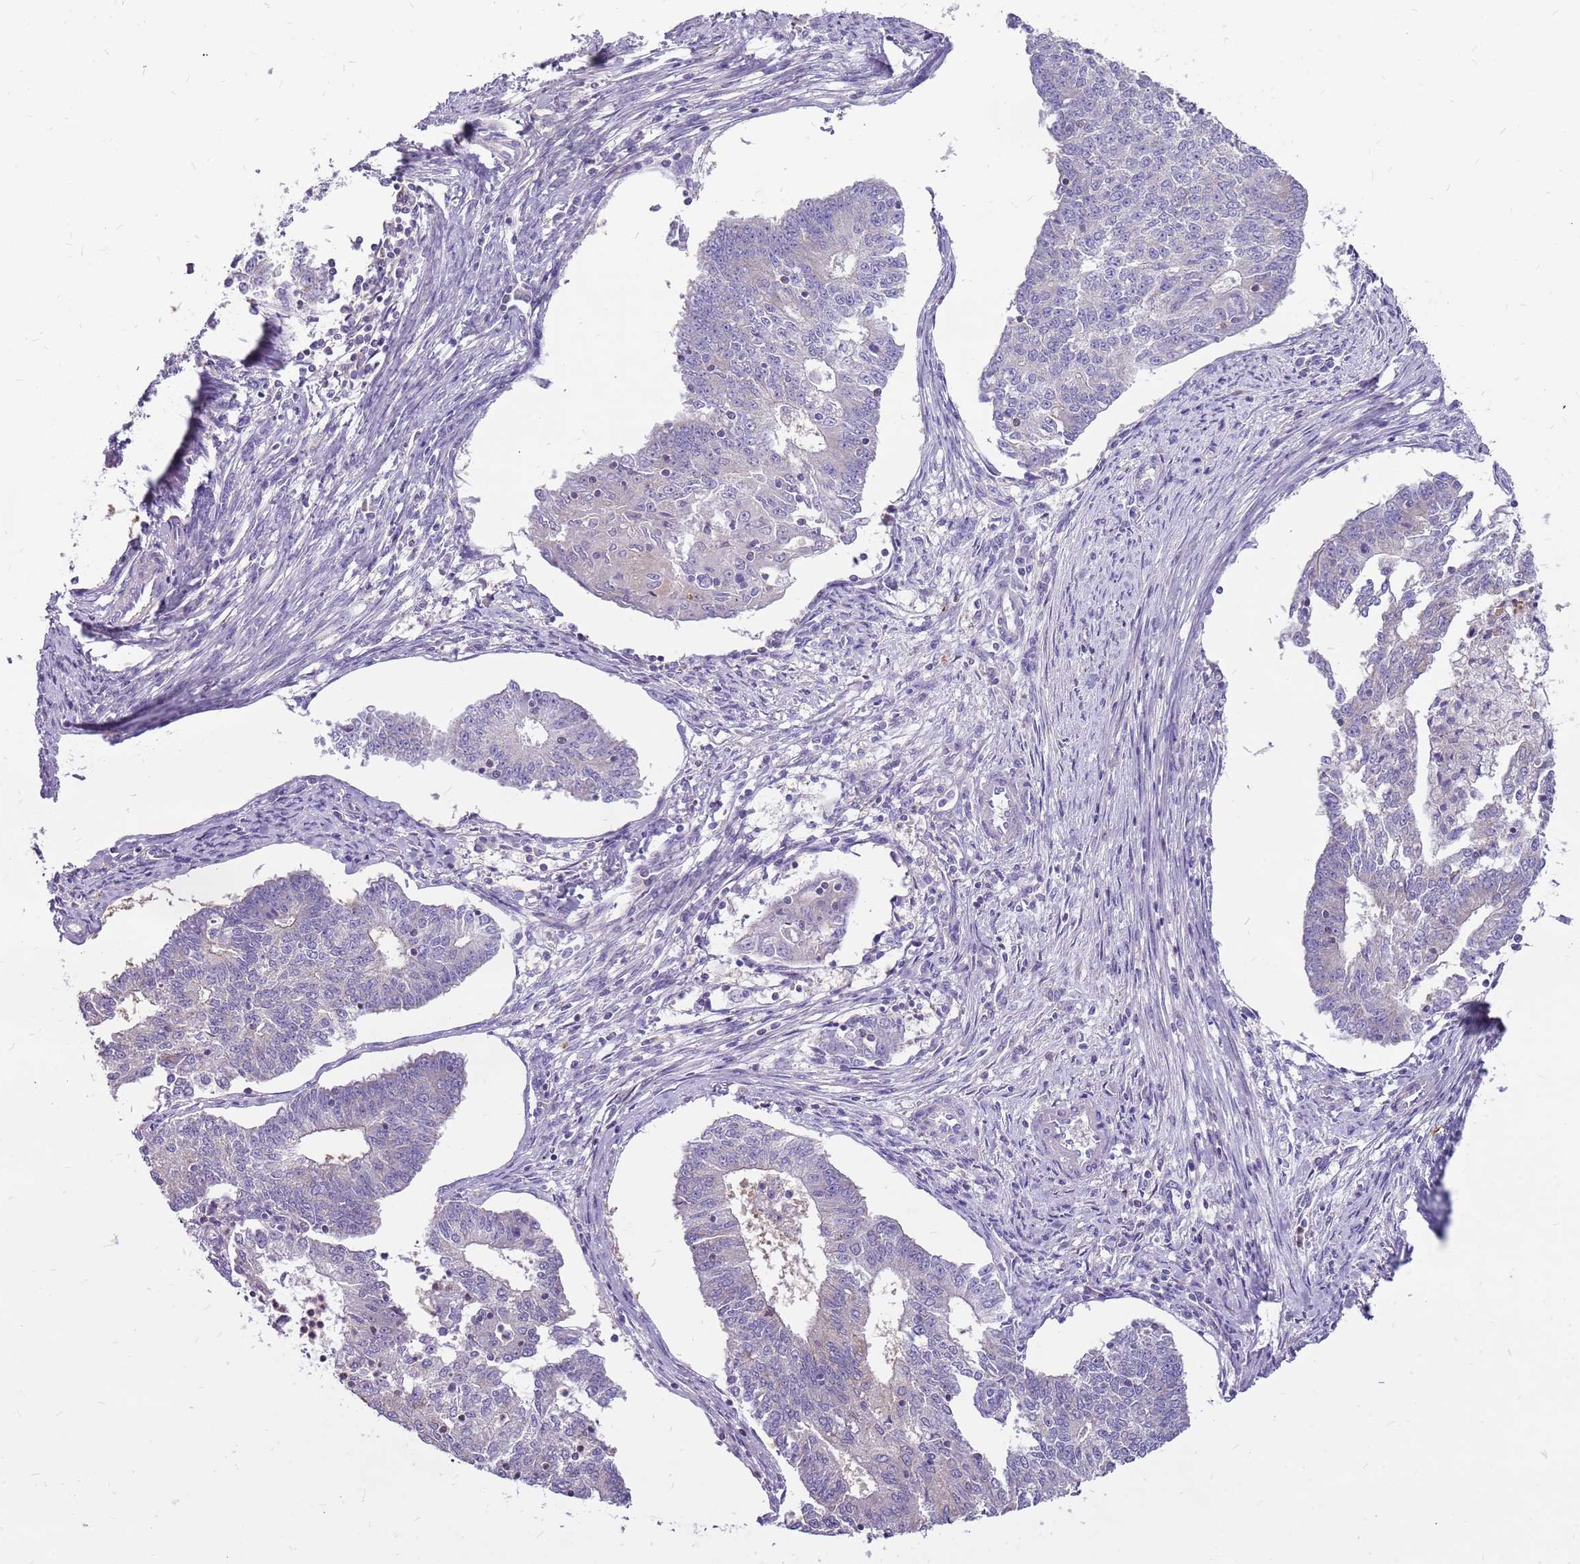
{"staining": {"intensity": "negative", "quantity": "none", "location": "none"}, "tissue": "endometrial cancer", "cell_type": "Tumor cells", "image_type": "cancer", "snomed": [{"axis": "morphology", "description": "Adenocarcinoma, NOS"}, {"axis": "topography", "description": "Endometrium"}], "caption": "Tumor cells are negative for protein expression in human endometrial cancer (adenocarcinoma).", "gene": "WDR90", "patient": {"sex": "female", "age": 56}}